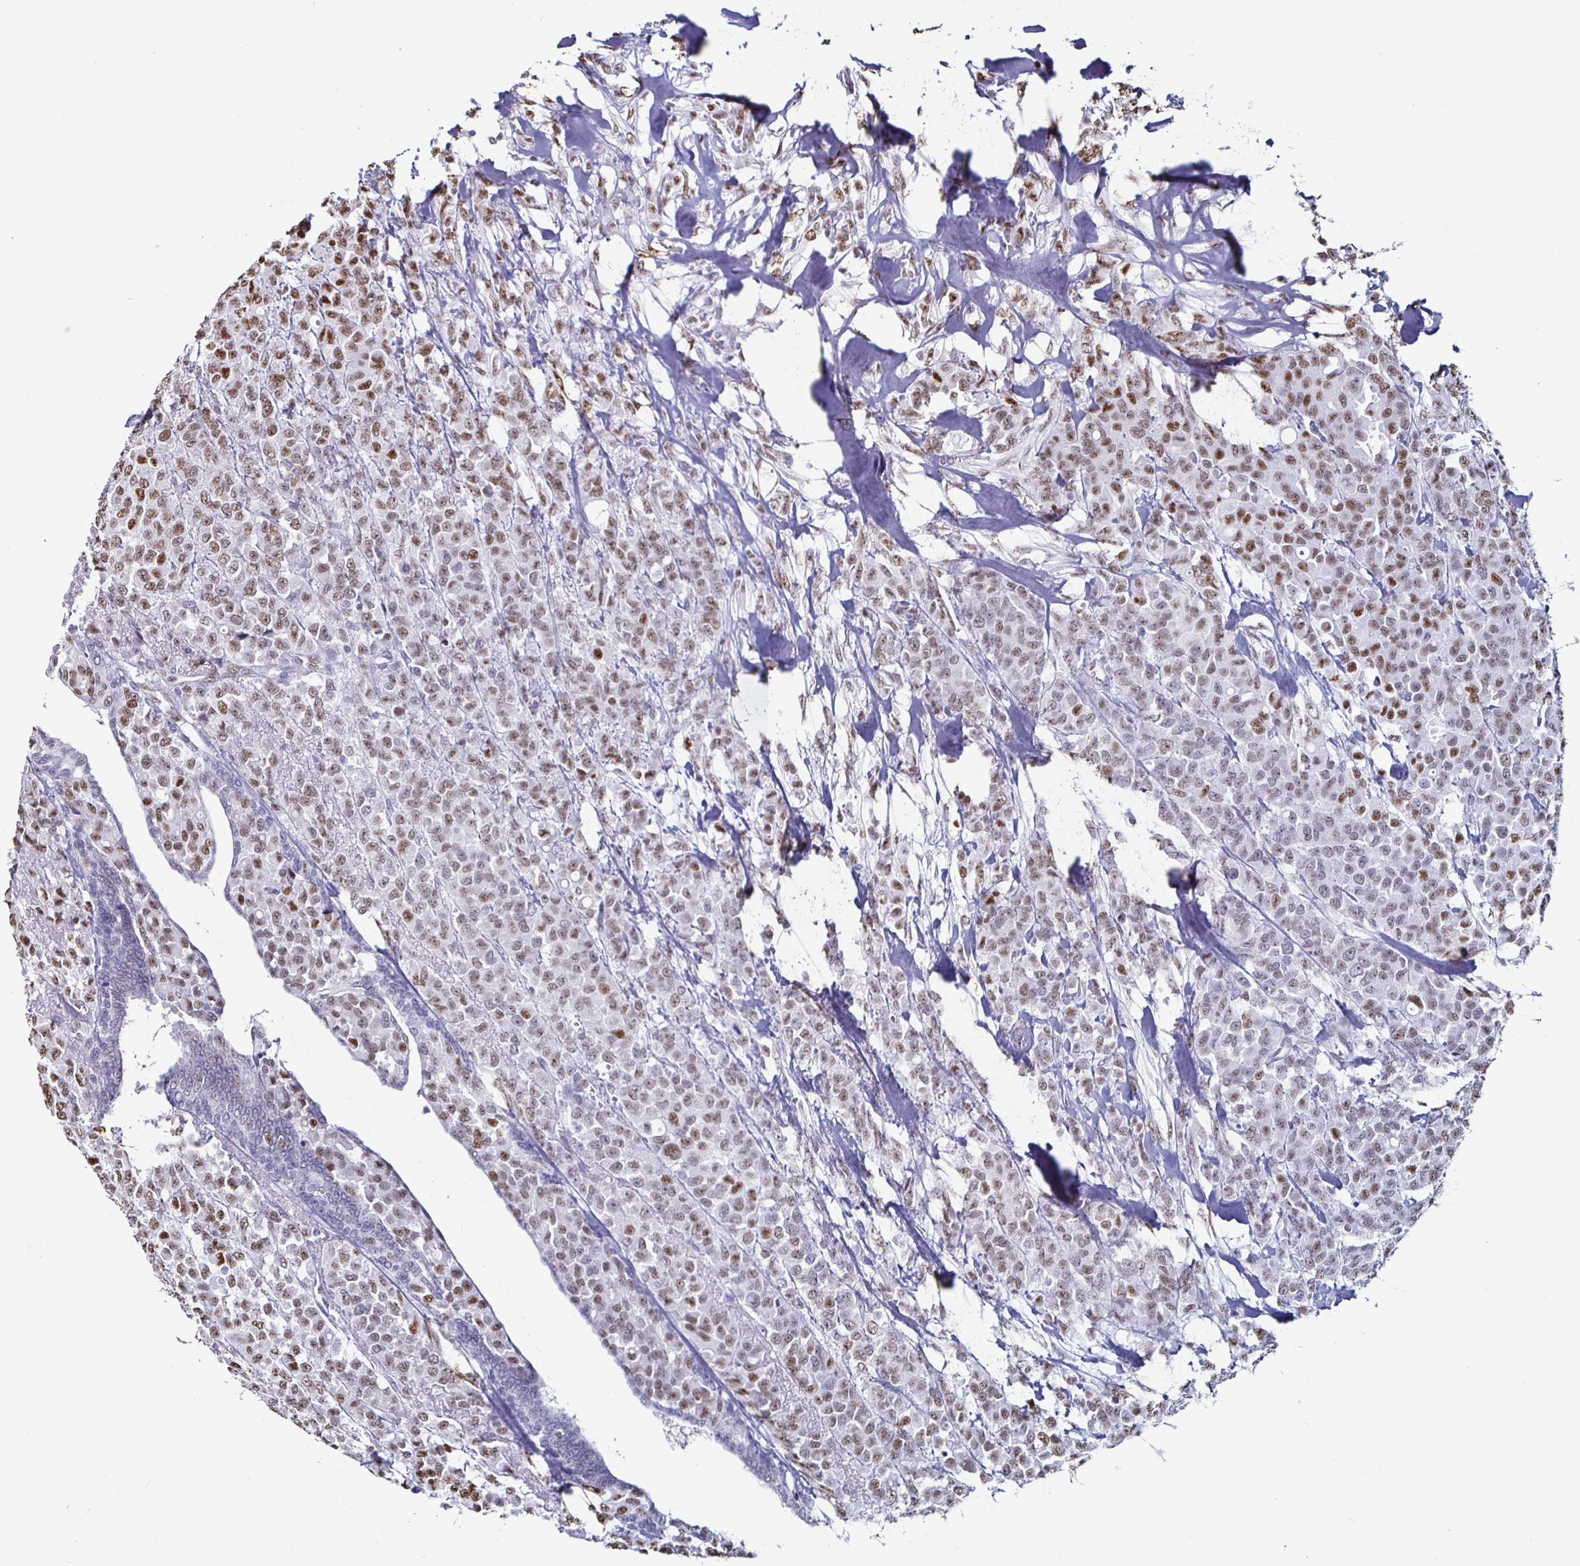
{"staining": {"intensity": "moderate", "quantity": "25%-75%", "location": "nuclear"}, "tissue": "breast cancer", "cell_type": "Tumor cells", "image_type": "cancer", "snomed": [{"axis": "morphology", "description": "Lobular carcinoma"}, {"axis": "topography", "description": "Breast"}], "caption": "A brown stain shows moderate nuclear positivity of a protein in human breast cancer tumor cells.", "gene": "DDX39B", "patient": {"sex": "female", "age": 91}}